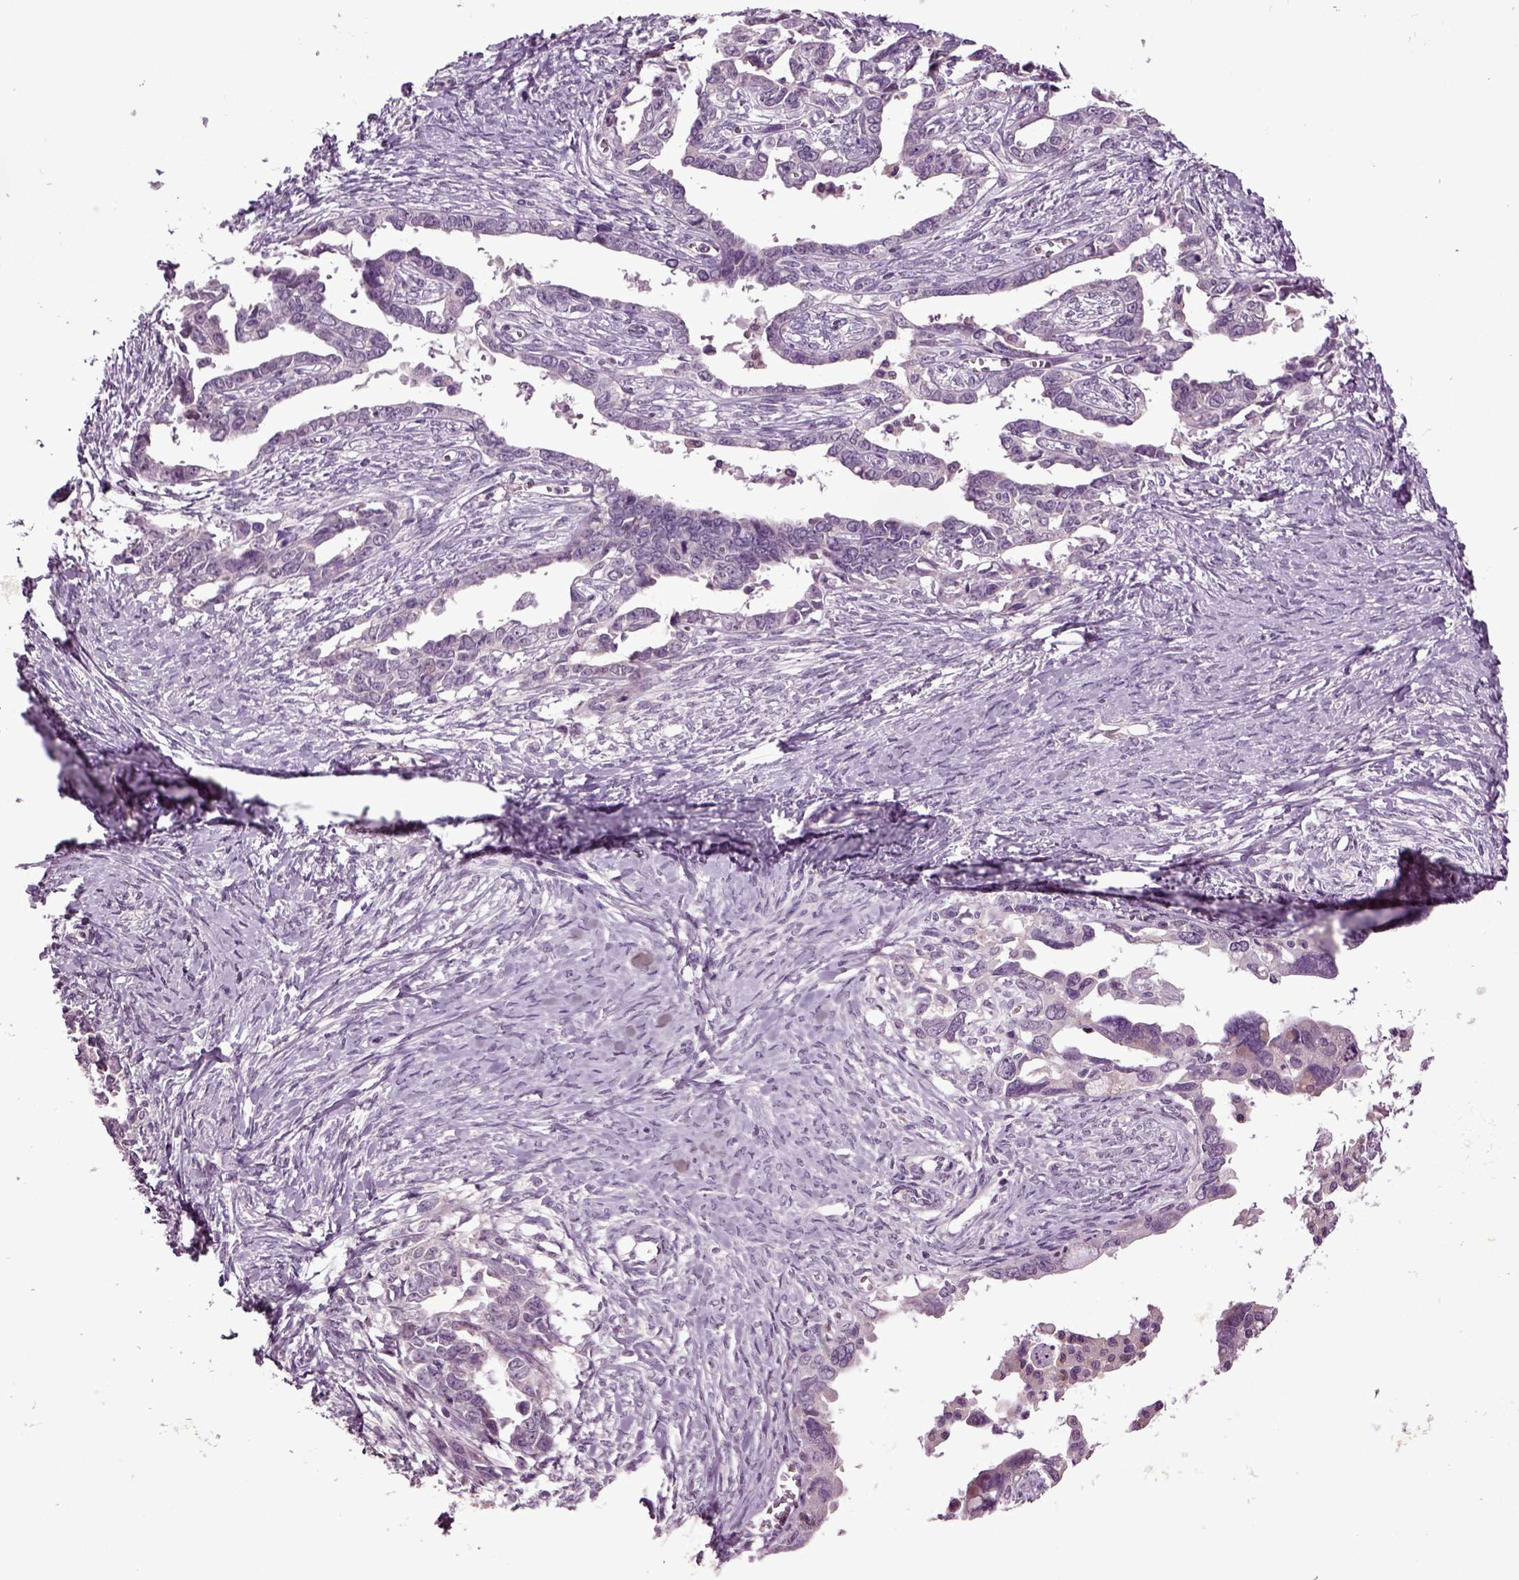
{"staining": {"intensity": "negative", "quantity": "none", "location": "none"}, "tissue": "ovarian cancer", "cell_type": "Tumor cells", "image_type": "cancer", "snomed": [{"axis": "morphology", "description": "Cystadenocarcinoma, serous, NOS"}, {"axis": "topography", "description": "Ovary"}], "caption": "Immunohistochemical staining of human ovarian cancer (serous cystadenocarcinoma) reveals no significant staining in tumor cells. (DAB immunohistochemistry (IHC) visualized using brightfield microscopy, high magnification).", "gene": "SLC17A6", "patient": {"sex": "female", "age": 69}}